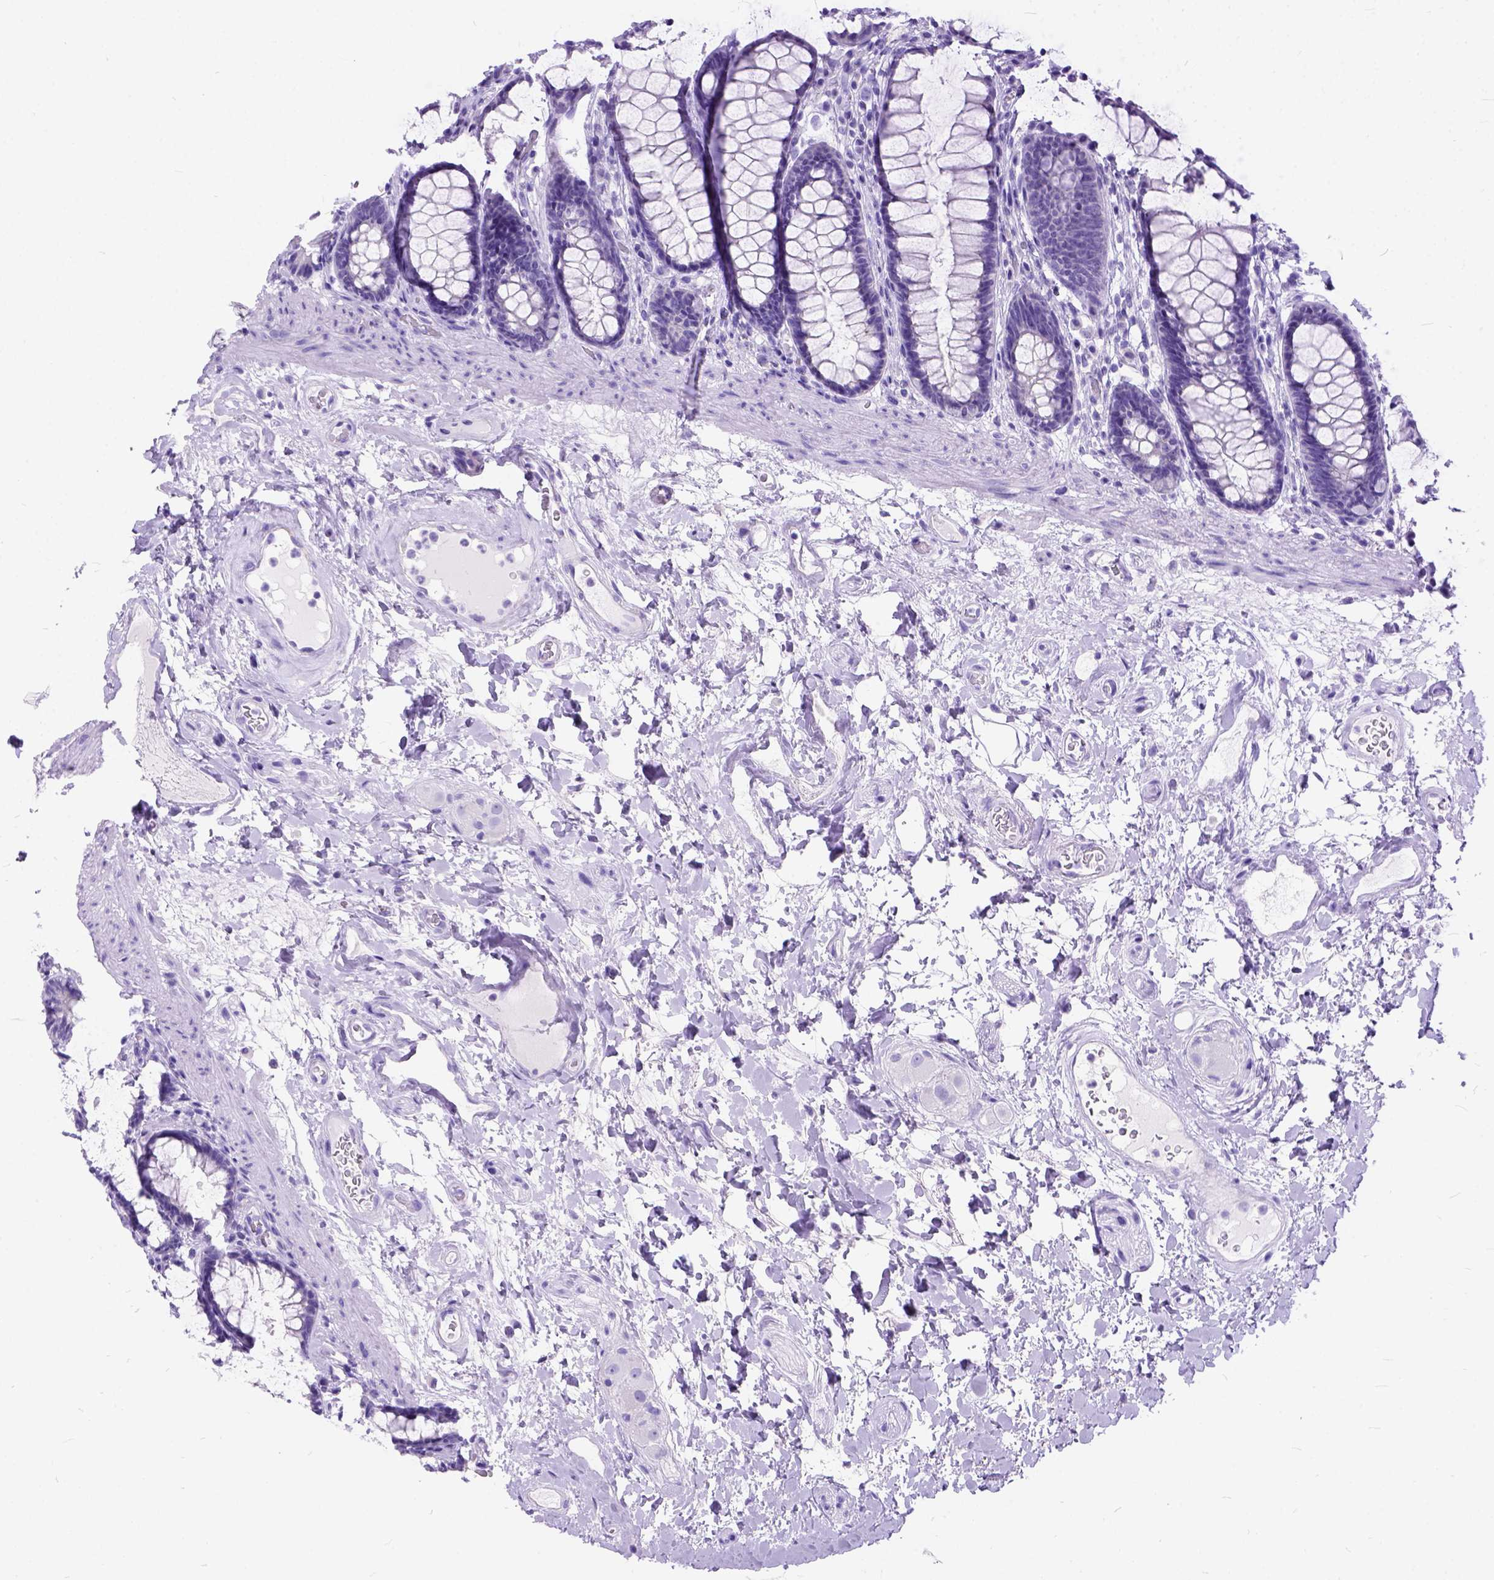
{"staining": {"intensity": "negative", "quantity": "none", "location": "none"}, "tissue": "rectum", "cell_type": "Glandular cells", "image_type": "normal", "snomed": [{"axis": "morphology", "description": "Normal tissue, NOS"}, {"axis": "topography", "description": "Rectum"}], "caption": "Normal rectum was stained to show a protein in brown. There is no significant positivity in glandular cells.", "gene": "C1QTNF3", "patient": {"sex": "male", "age": 72}}